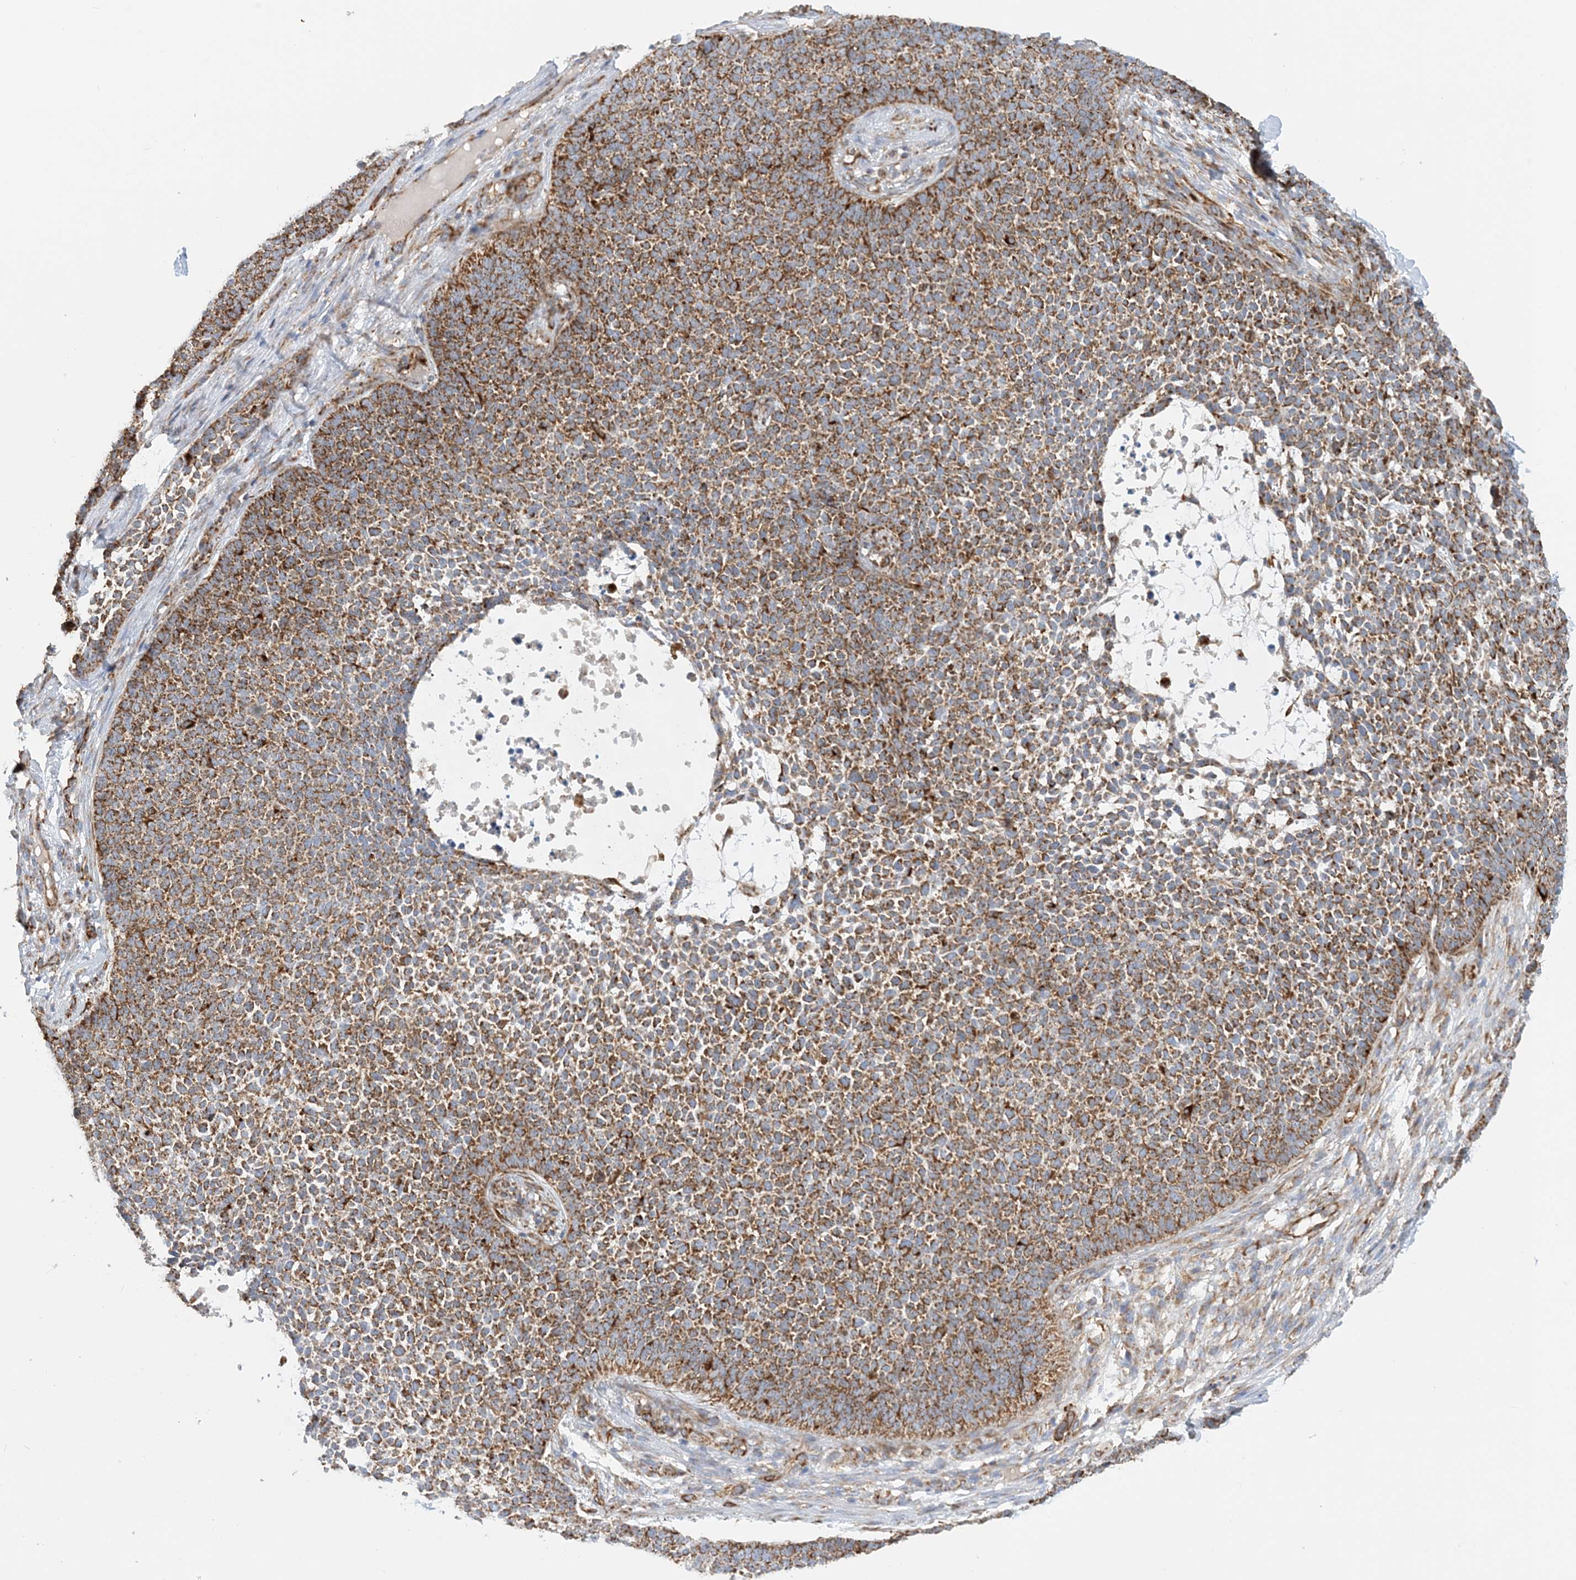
{"staining": {"intensity": "moderate", "quantity": ">75%", "location": "cytoplasmic/membranous"}, "tissue": "skin cancer", "cell_type": "Tumor cells", "image_type": "cancer", "snomed": [{"axis": "morphology", "description": "Basal cell carcinoma"}, {"axis": "topography", "description": "Skin"}], "caption": "IHC photomicrograph of skin basal cell carcinoma stained for a protein (brown), which exhibits medium levels of moderate cytoplasmic/membranous staining in about >75% of tumor cells.", "gene": "COA3", "patient": {"sex": "female", "age": 84}}